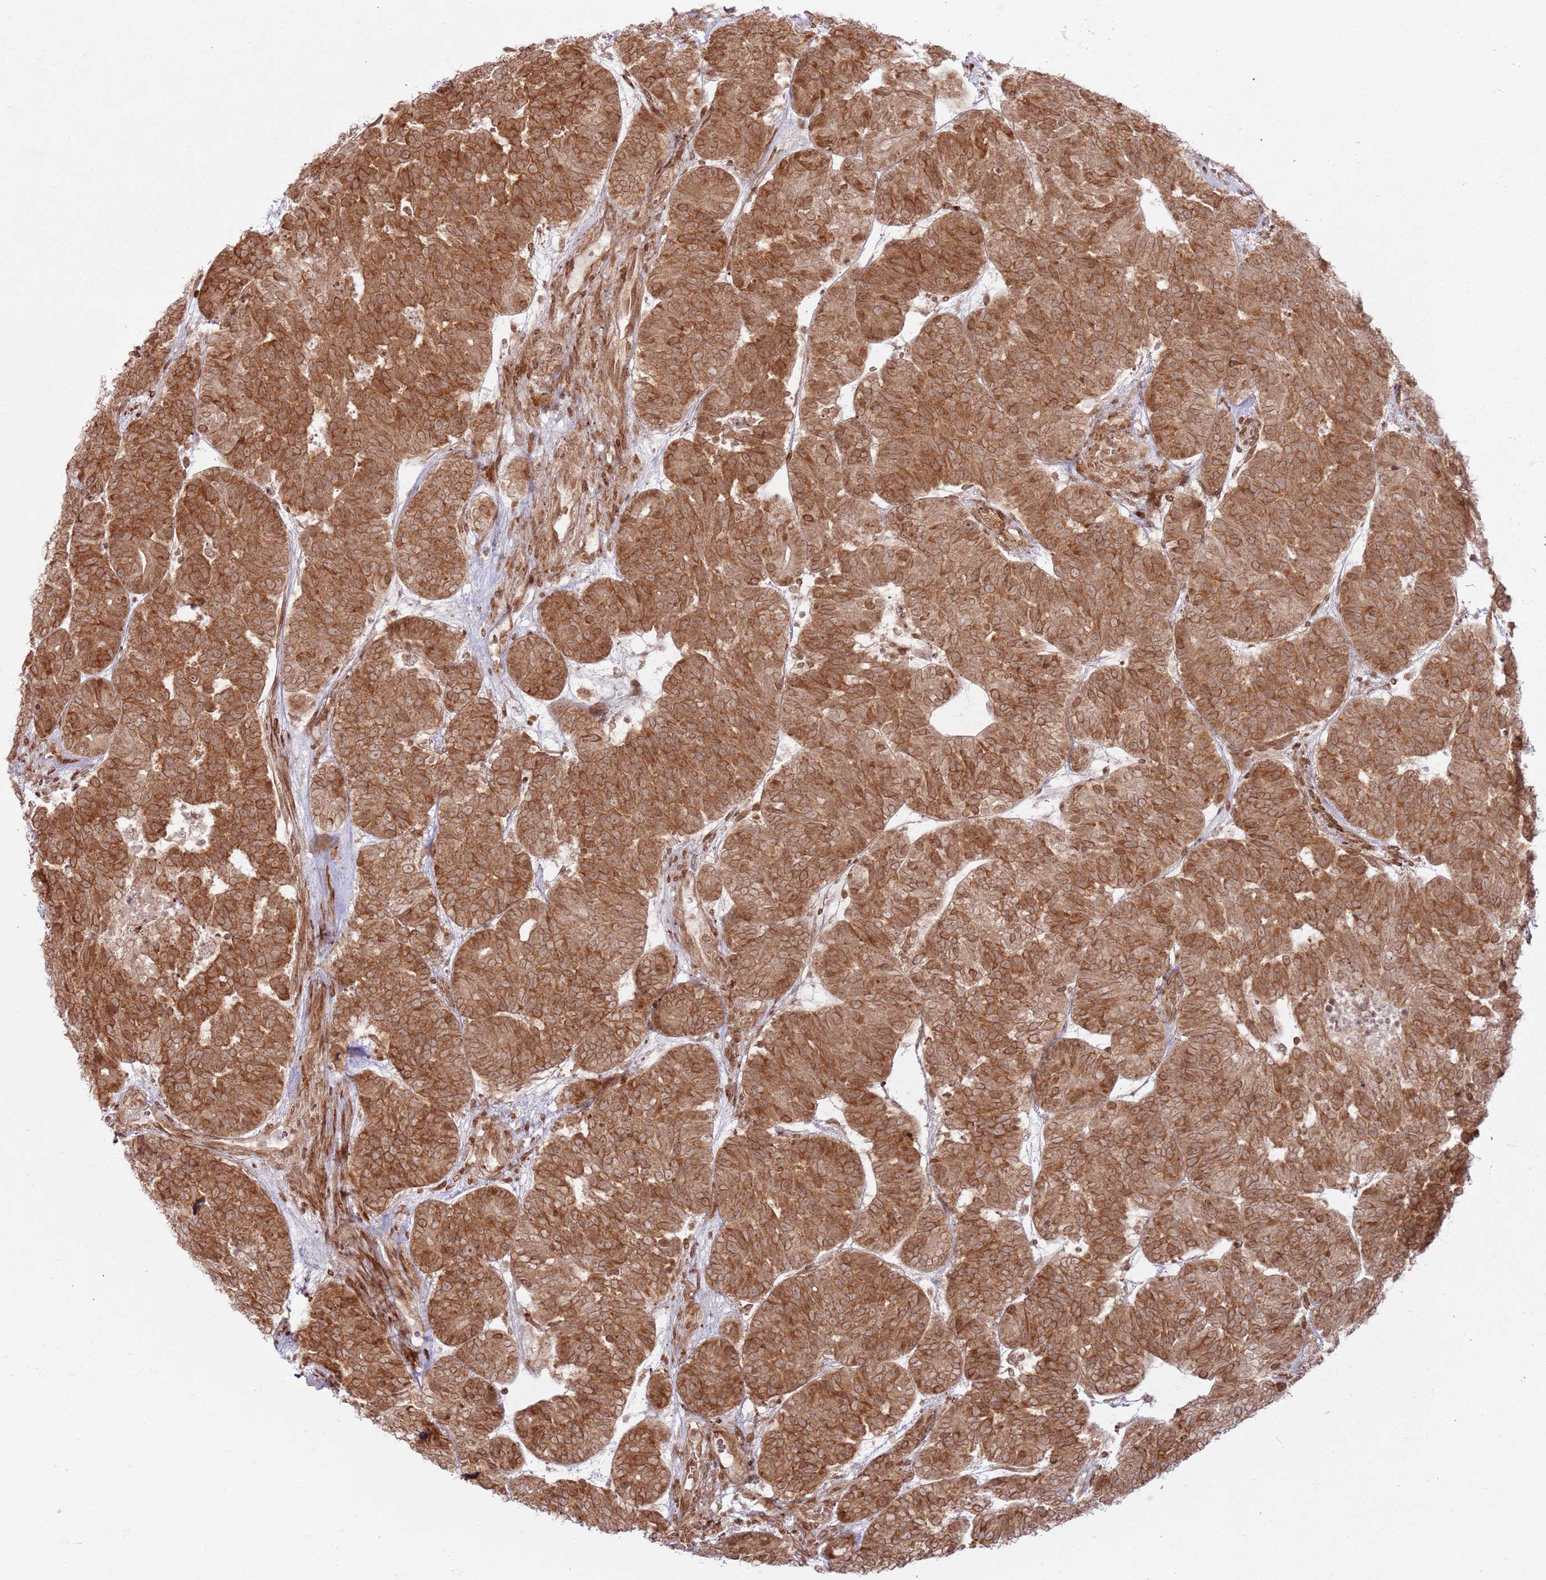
{"staining": {"intensity": "moderate", "quantity": ">75%", "location": "cytoplasmic/membranous,nuclear"}, "tissue": "head and neck cancer", "cell_type": "Tumor cells", "image_type": "cancer", "snomed": [{"axis": "morphology", "description": "Adenocarcinoma, NOS"}, {"axis": "topography", "description": "Head-Neck"}], "caption": "Moderate cytoplasmic/membranous and nuclear positivity for a protein is appreciated in about >75% of tumor cells of head and neck cancer (adenocarcinoma) using immunohistochemistry (IHC).", "gene": "KLHL36", "patient": {"sex": "female", "age": 81}}